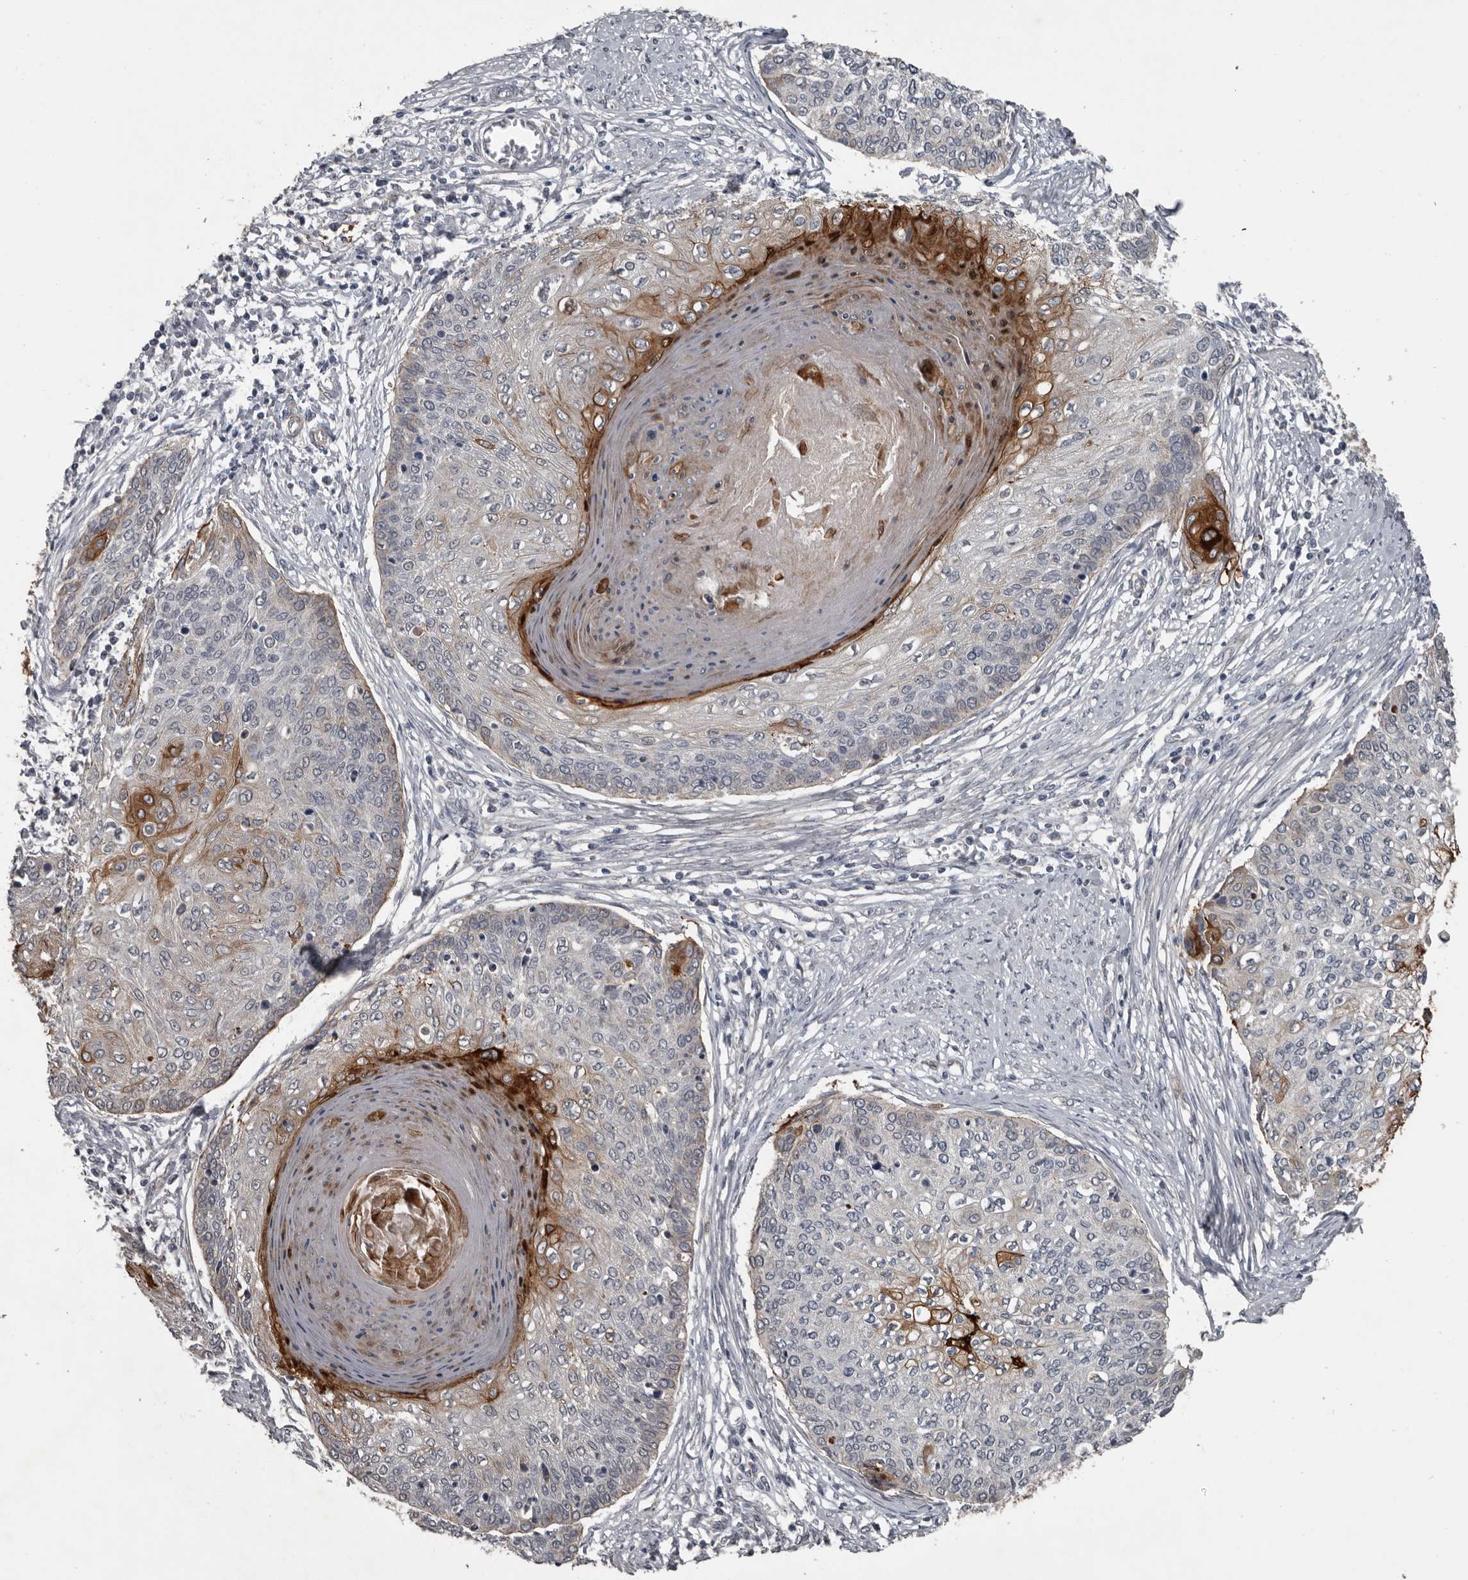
{"staining": {"intensity": "moderate", "quantity": "<25%", "location": "cytoplasmic/membranous"}, "tissue": "cervical cancer", "cell_type": "Tumor cells", "image_type": "cancer", "snomed": [{"axis": "morphology", "description": "Squamous cell carcinoma, NOS"}, {"axis": "topography", "description": "Cervix"}], "caption": "Squamous cell carcinoma (cervical) was stained to show a protein in brown. There is low levels of moderate cytoplasmic/membranous expression in about <25% of tumor cells. (DAB = brown stain, brightfield microscopy at high magnification).", "gene": "C1orf216", "patient": {"sex": "female", "age": 37}}